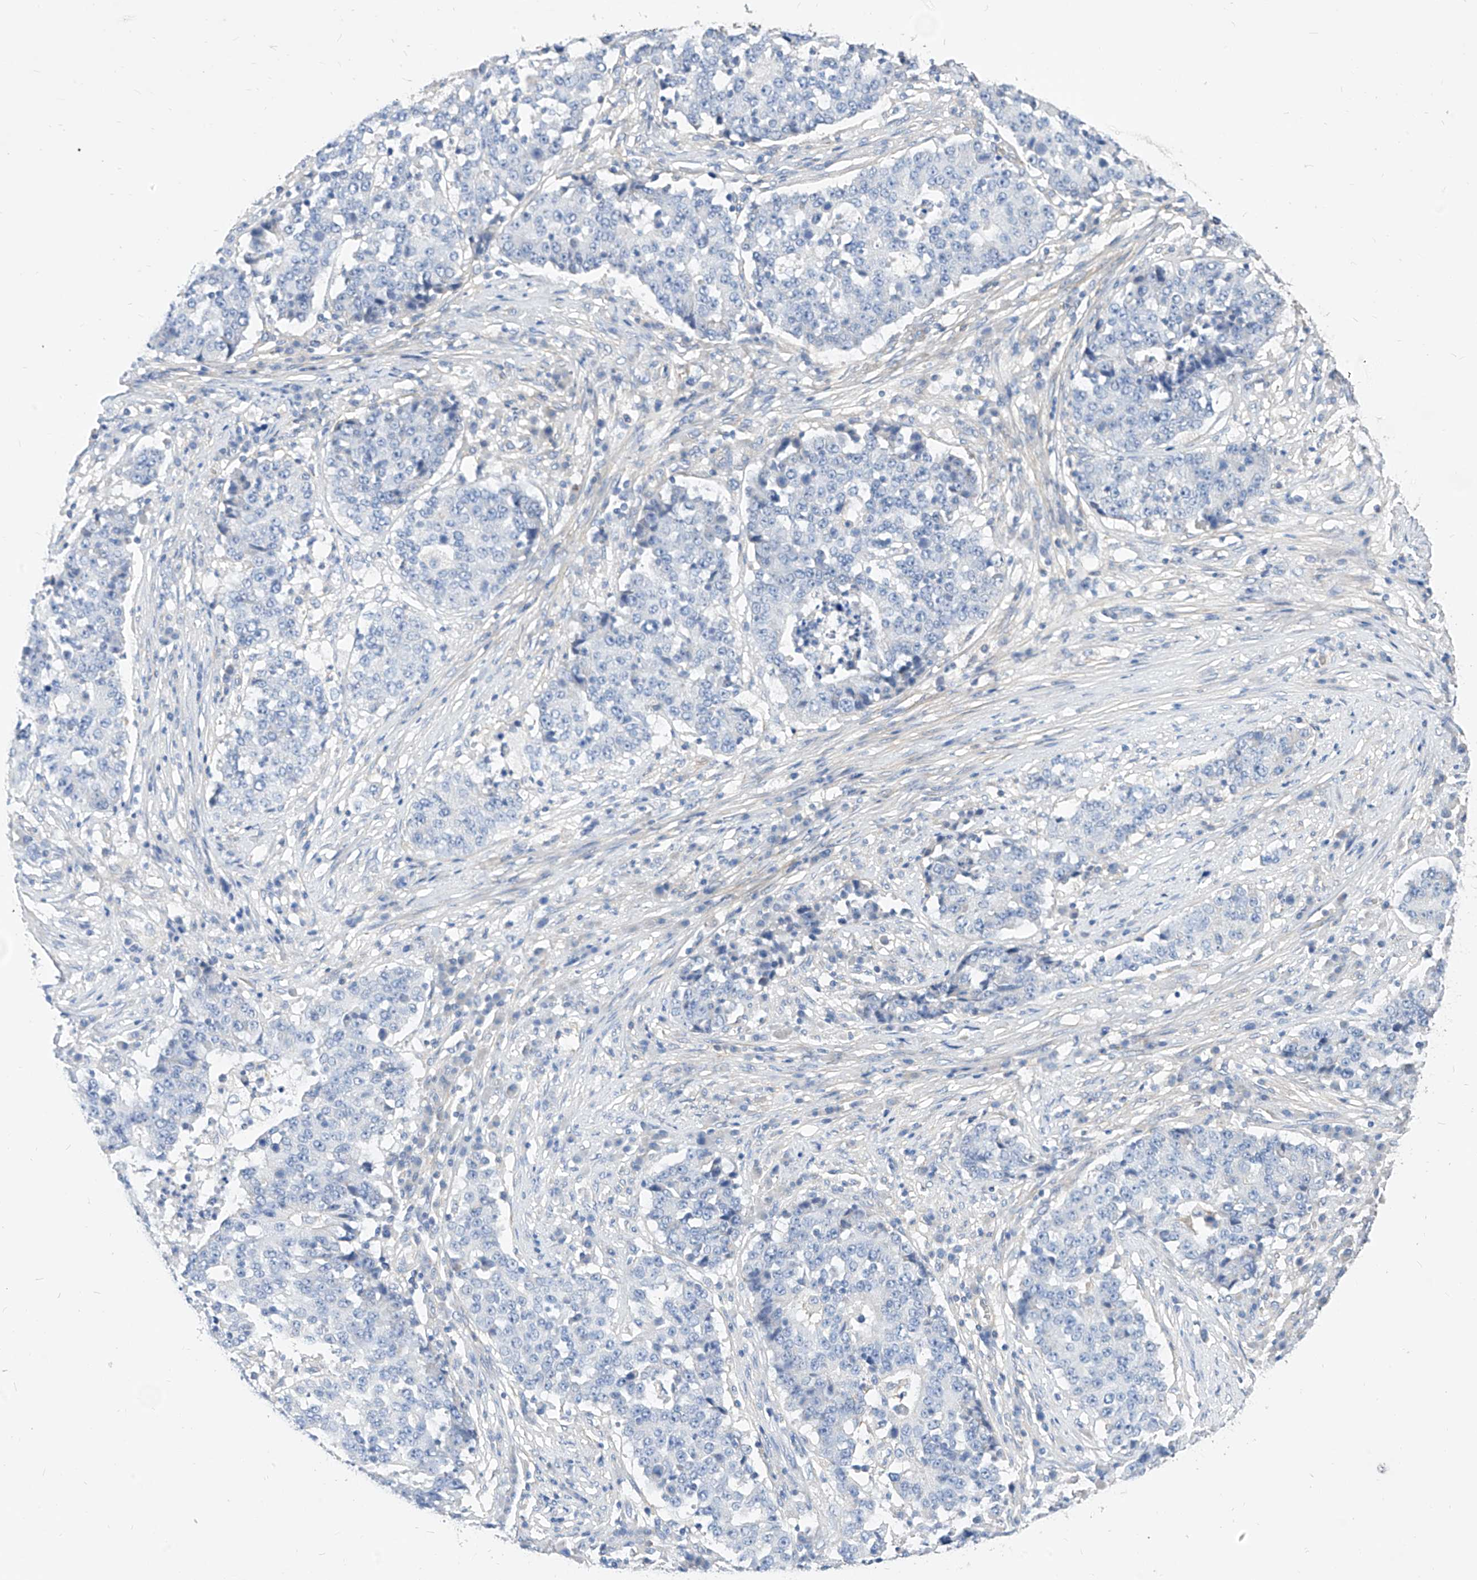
{"staining": {"intensity": "negative", "quantity": "none", "location": "none"}, "tissue": "stomach cancer", "cell_type": "Tumor cells", "image_type": "cancer", "snomed": [{"axis": "morphology", "description": "Adenocarcinoma, NOS"}, {"axis": "topography", "description": "Stomach"}], "caption": "An image of human stomach cancer (adenocarcinoma) is negative for staining in tumor cells.", "gene": "SCGB2A1", "patient": {"sex": "male", "age": 59}}